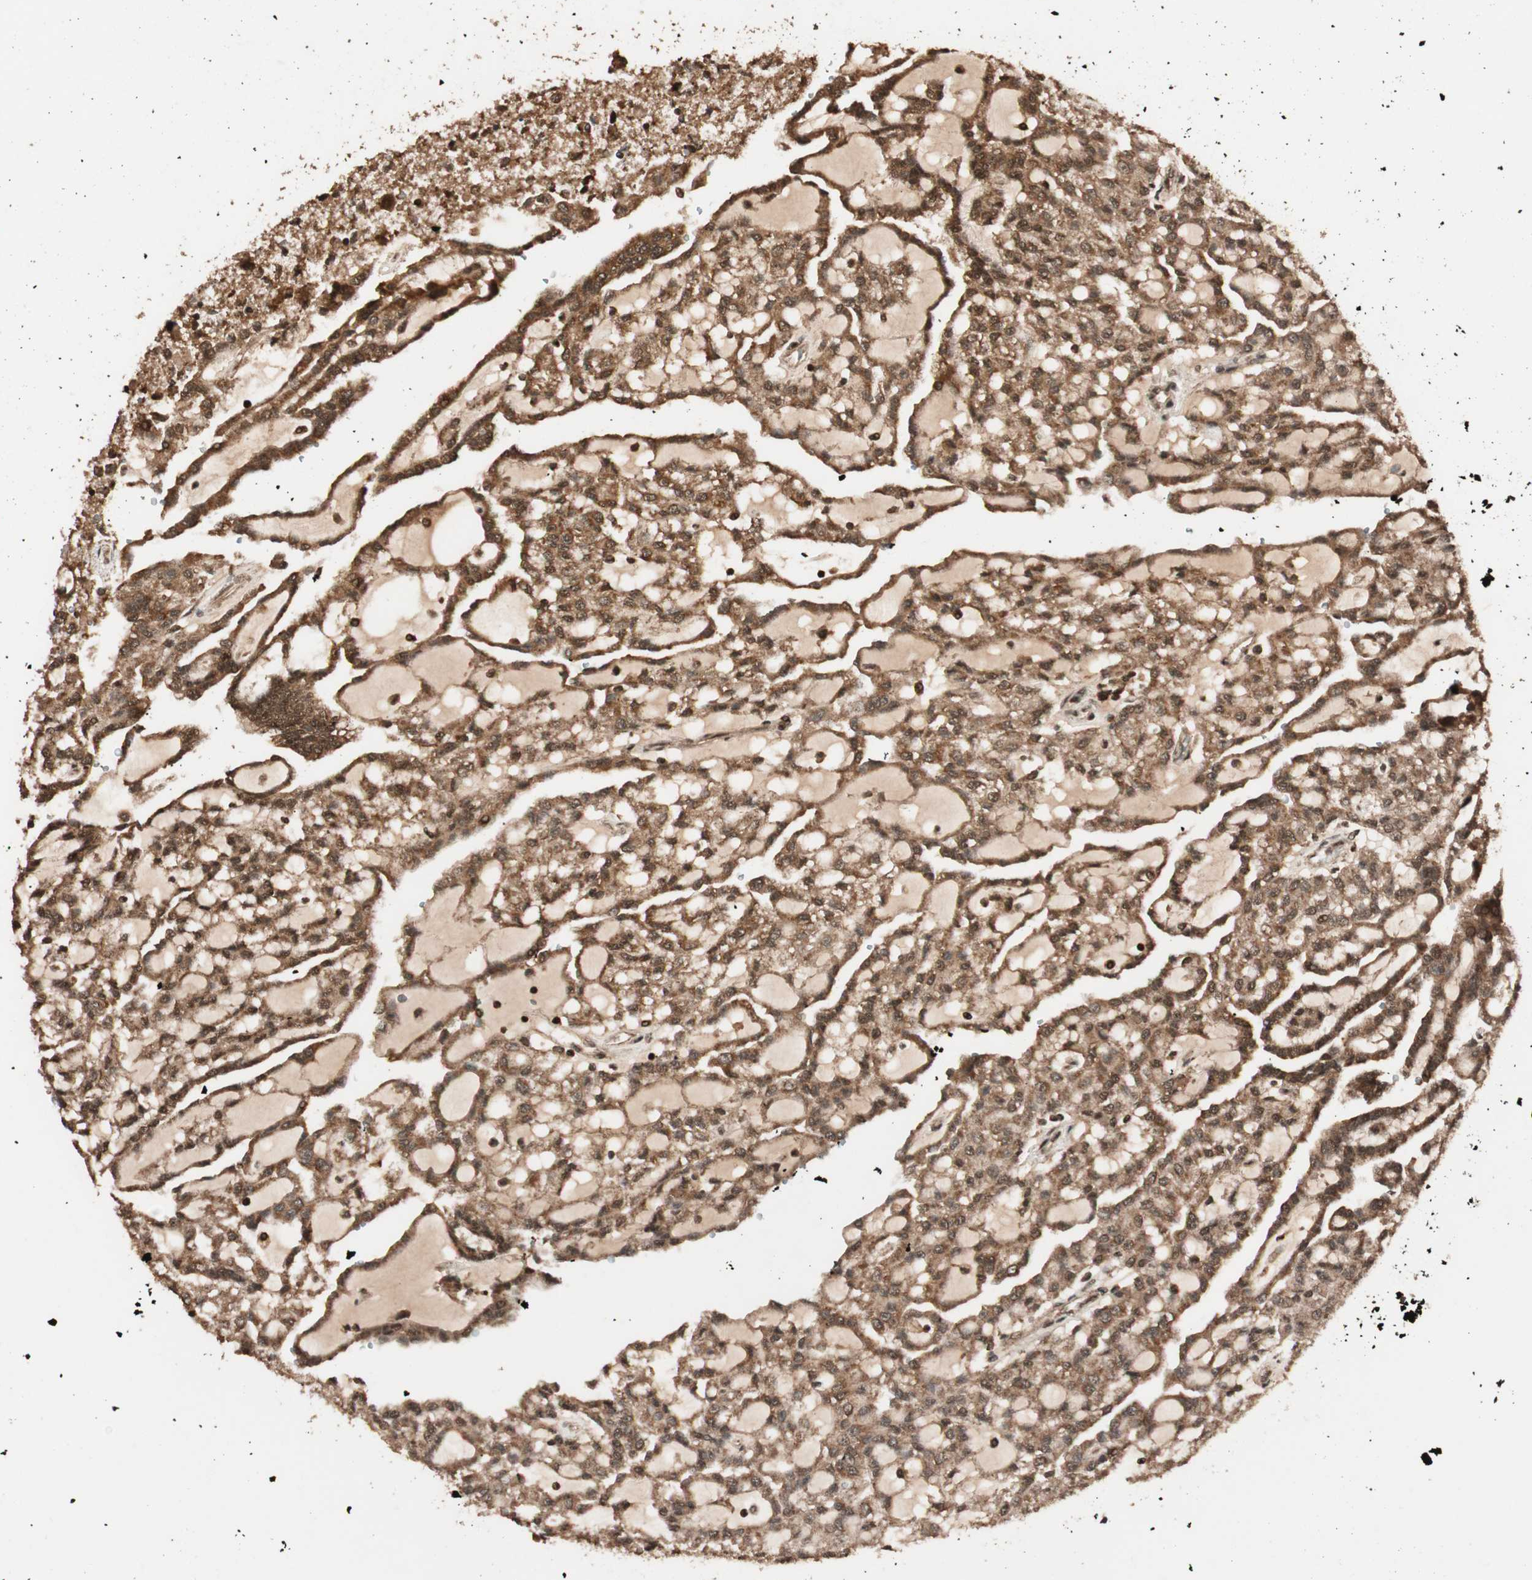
{"staining": {"intensity": "strong", "quantity": ">75%", "location": "cytoplasmic/membranous"}, "tissue": "renal cancer", "cell_type": "Tumor cells", "image_type": "cancer", "snomed": [{"axis": "morphology", "description": "Adenocarcinoma, NOS"}, {"axis": "topography", "description": "Kidney"}], "caption": "High-magnification brightfield microscopy of renal cancer stained with DAB (brown) and counterstained with hematoxylin (blue). tumor cells exhibit strong cytoplasmic/membranous expression is seen in approximately>75% of cells. (brown staining indicates protein expression, while blue staining denotes nuclei).", "gene": "ALKBH5", "patient": {"sex": "male", "age": 63}}